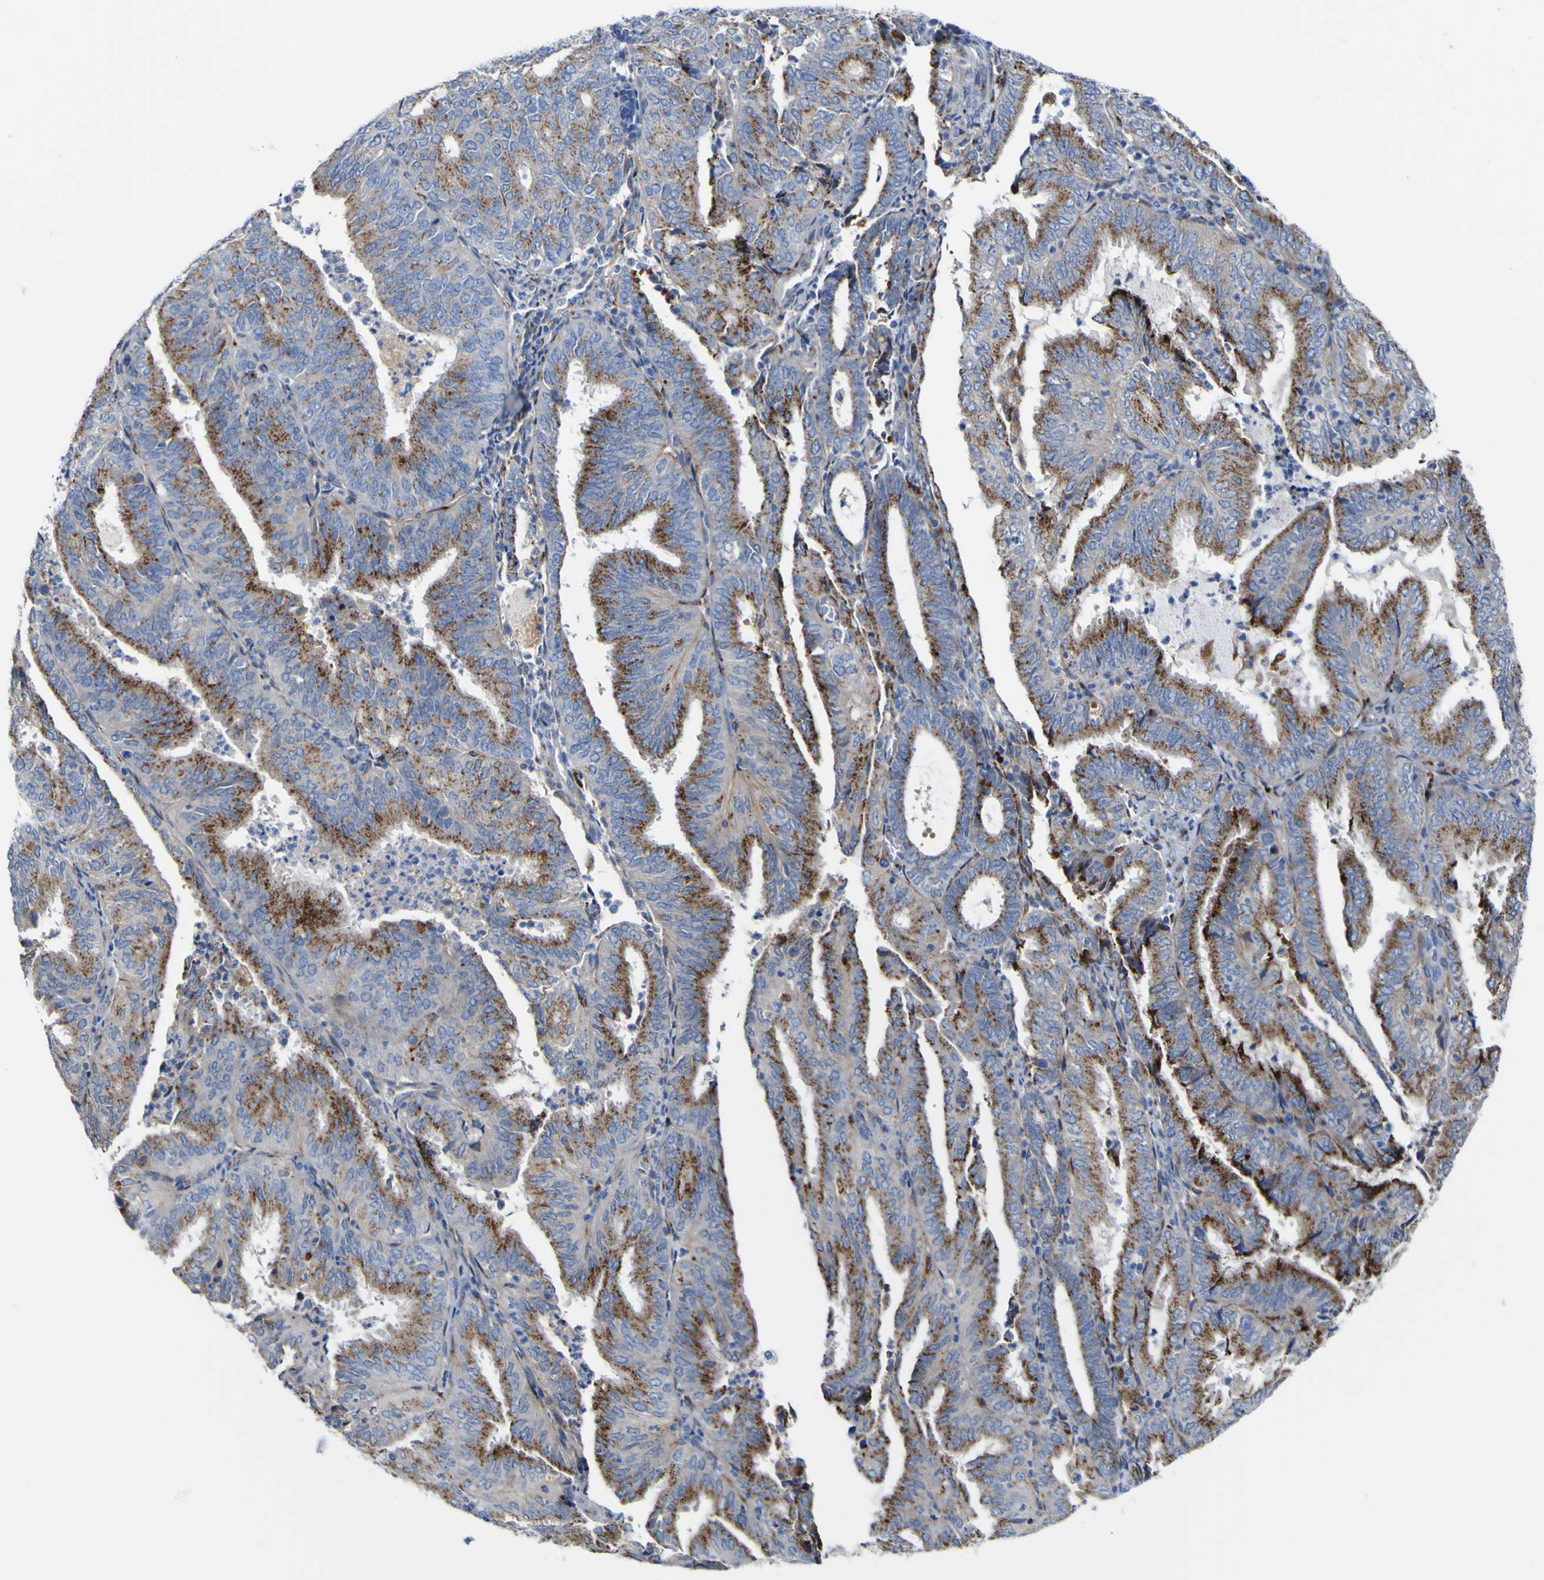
{"staining": {"intensity": "moderate", "quantity": ">75%", "location": "cytoplasmic/membranous"}, "tissue": "endometrial cancer", "cell_type": "Tumor cells", "image_type": "cancer", "snomed": [{"axis": "morphology", "description": "Adenocarcinoma, NOS"}, {"axis": "topography", "description": "Uterus"}], "caption": "Protein analysis of adenocarcinoma (endometrial) tissue demonstrates moderate cytoplasmic/membranous staining in about >75% of tumor cells.", "gene": "PTPRF", "patient": {"sex": "female", "age": 60}}